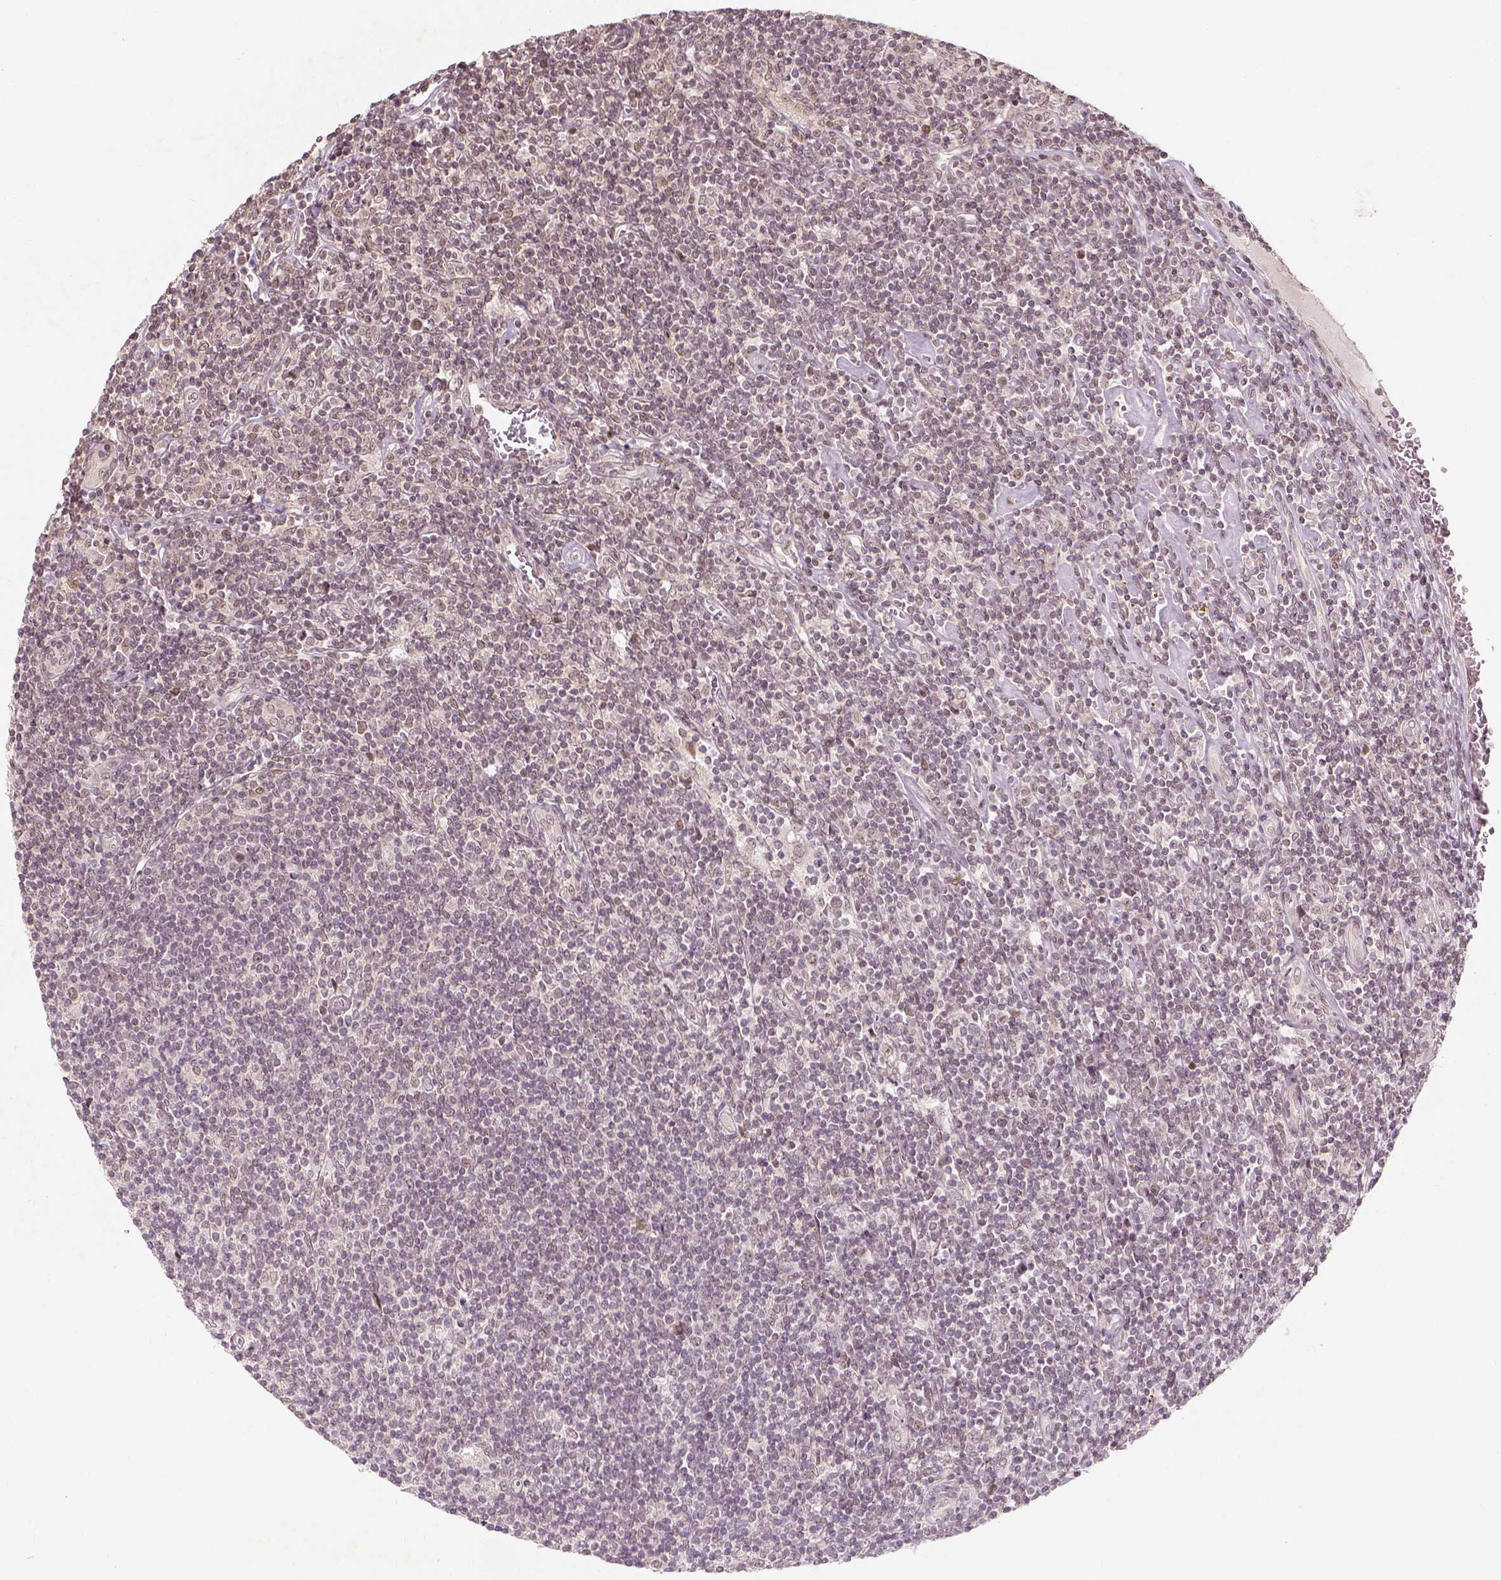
{"staining": {"intensity": "negative", "quantity": "none", "location": "none"}, "tissue": "lymphoma", "cell_type": "Tumor cells", "image_type": "cancer", "snomed": [{"axis": "morphology", "description": "Hodgkin's disease, NOS"}, {"axis": "topography", "description": "Lymph node"}], "caption": "A photomicrograph of human lymphoma is negative for staining in tumor cells.", "gene": "ZMAT3", "patient": {"sex": "male", "age": 40}}